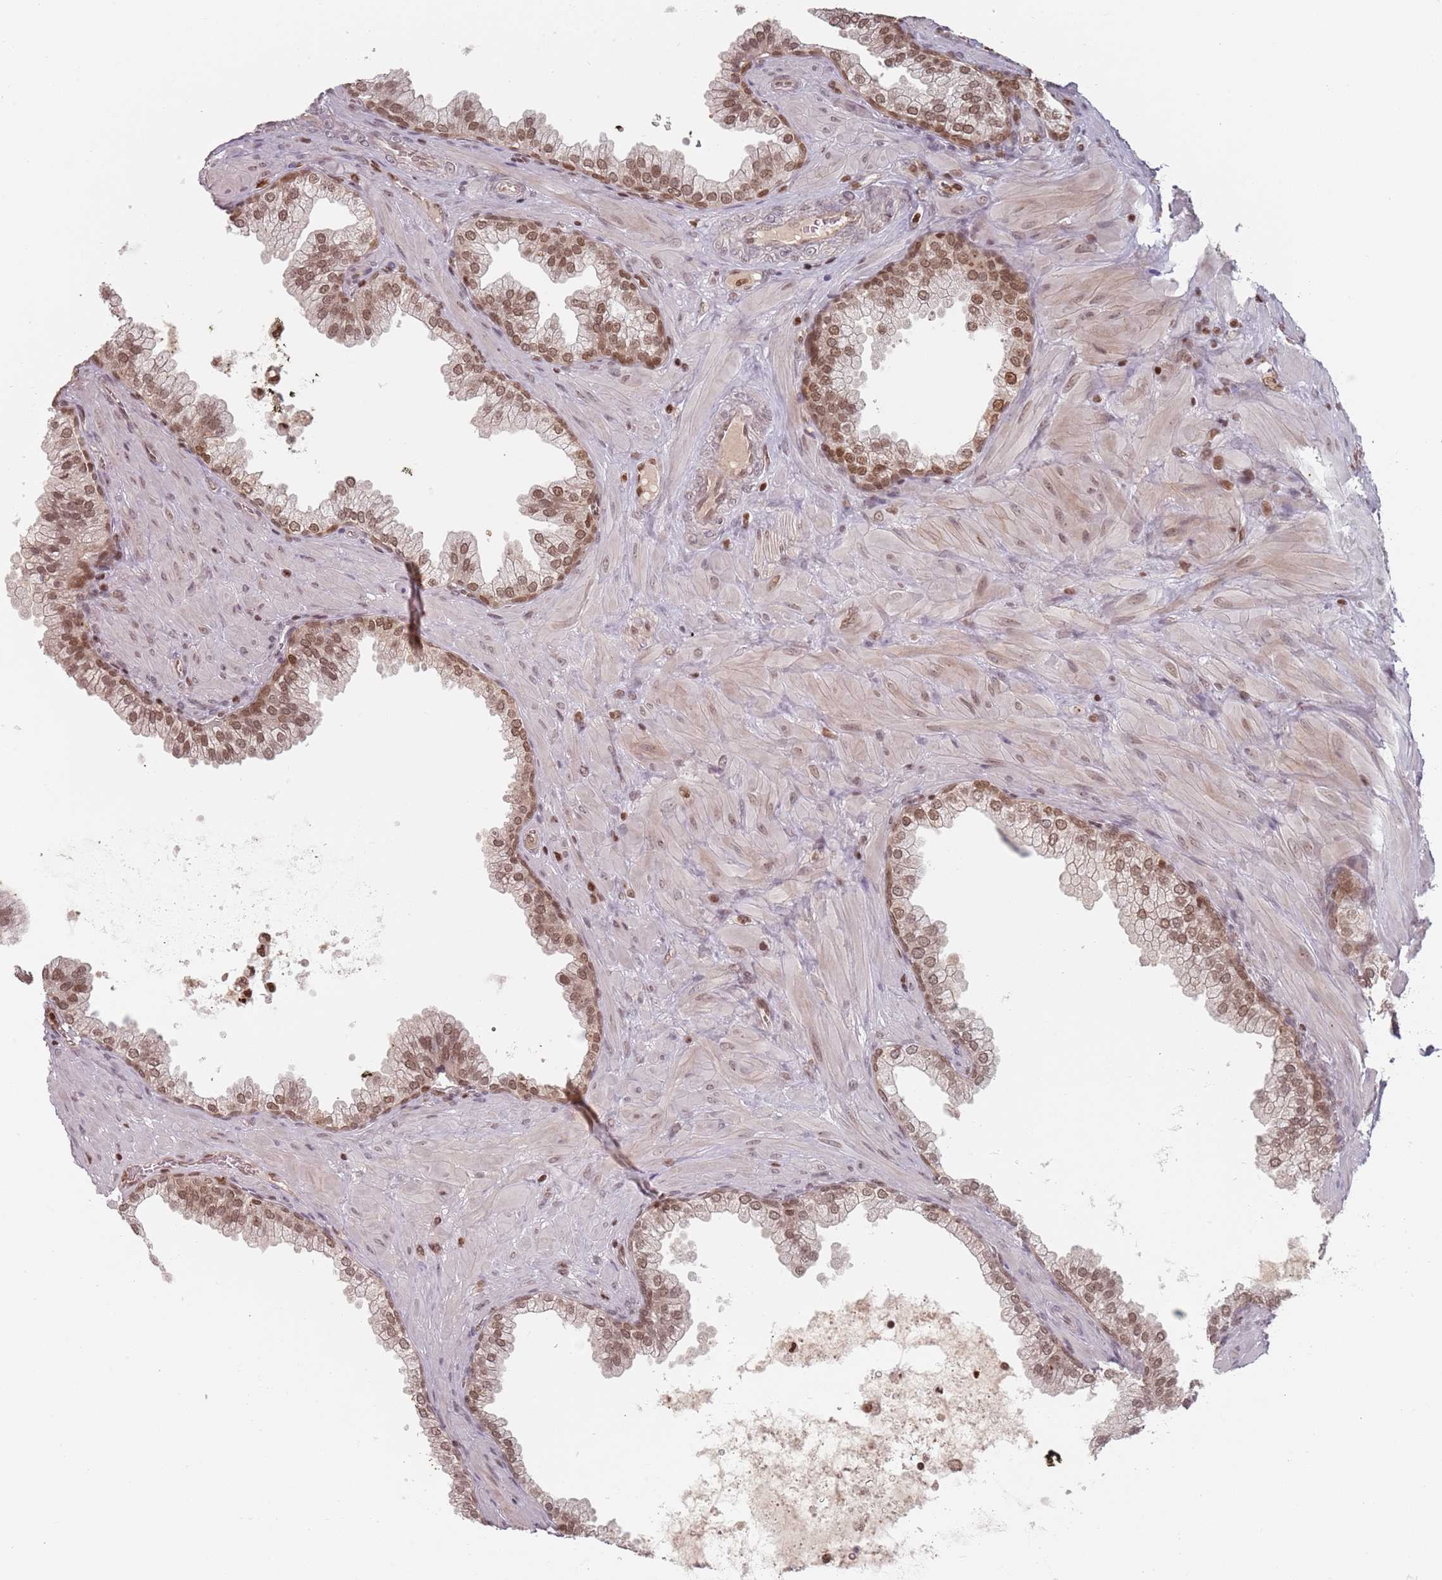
{"staining": {"intensity": "moderate", "quantity": ">75%", "location": "nuclear"}, "tissue": "prostate cancer", "cell_type": "Tumor cells", "image_type": "cancer", "snomed": [{"axis": "morphology", "description": "Adenocarcinoma, High grade"}, {"axis": "topography", "description": "Prostate"}], "caption": "Human adenocarcinoma (high-grade) (prostate) stained with a protein marker exhibits moderate staining in tumor cells.", "gene": "NUP50", "patient": {"sex": "male", "age": 55}}